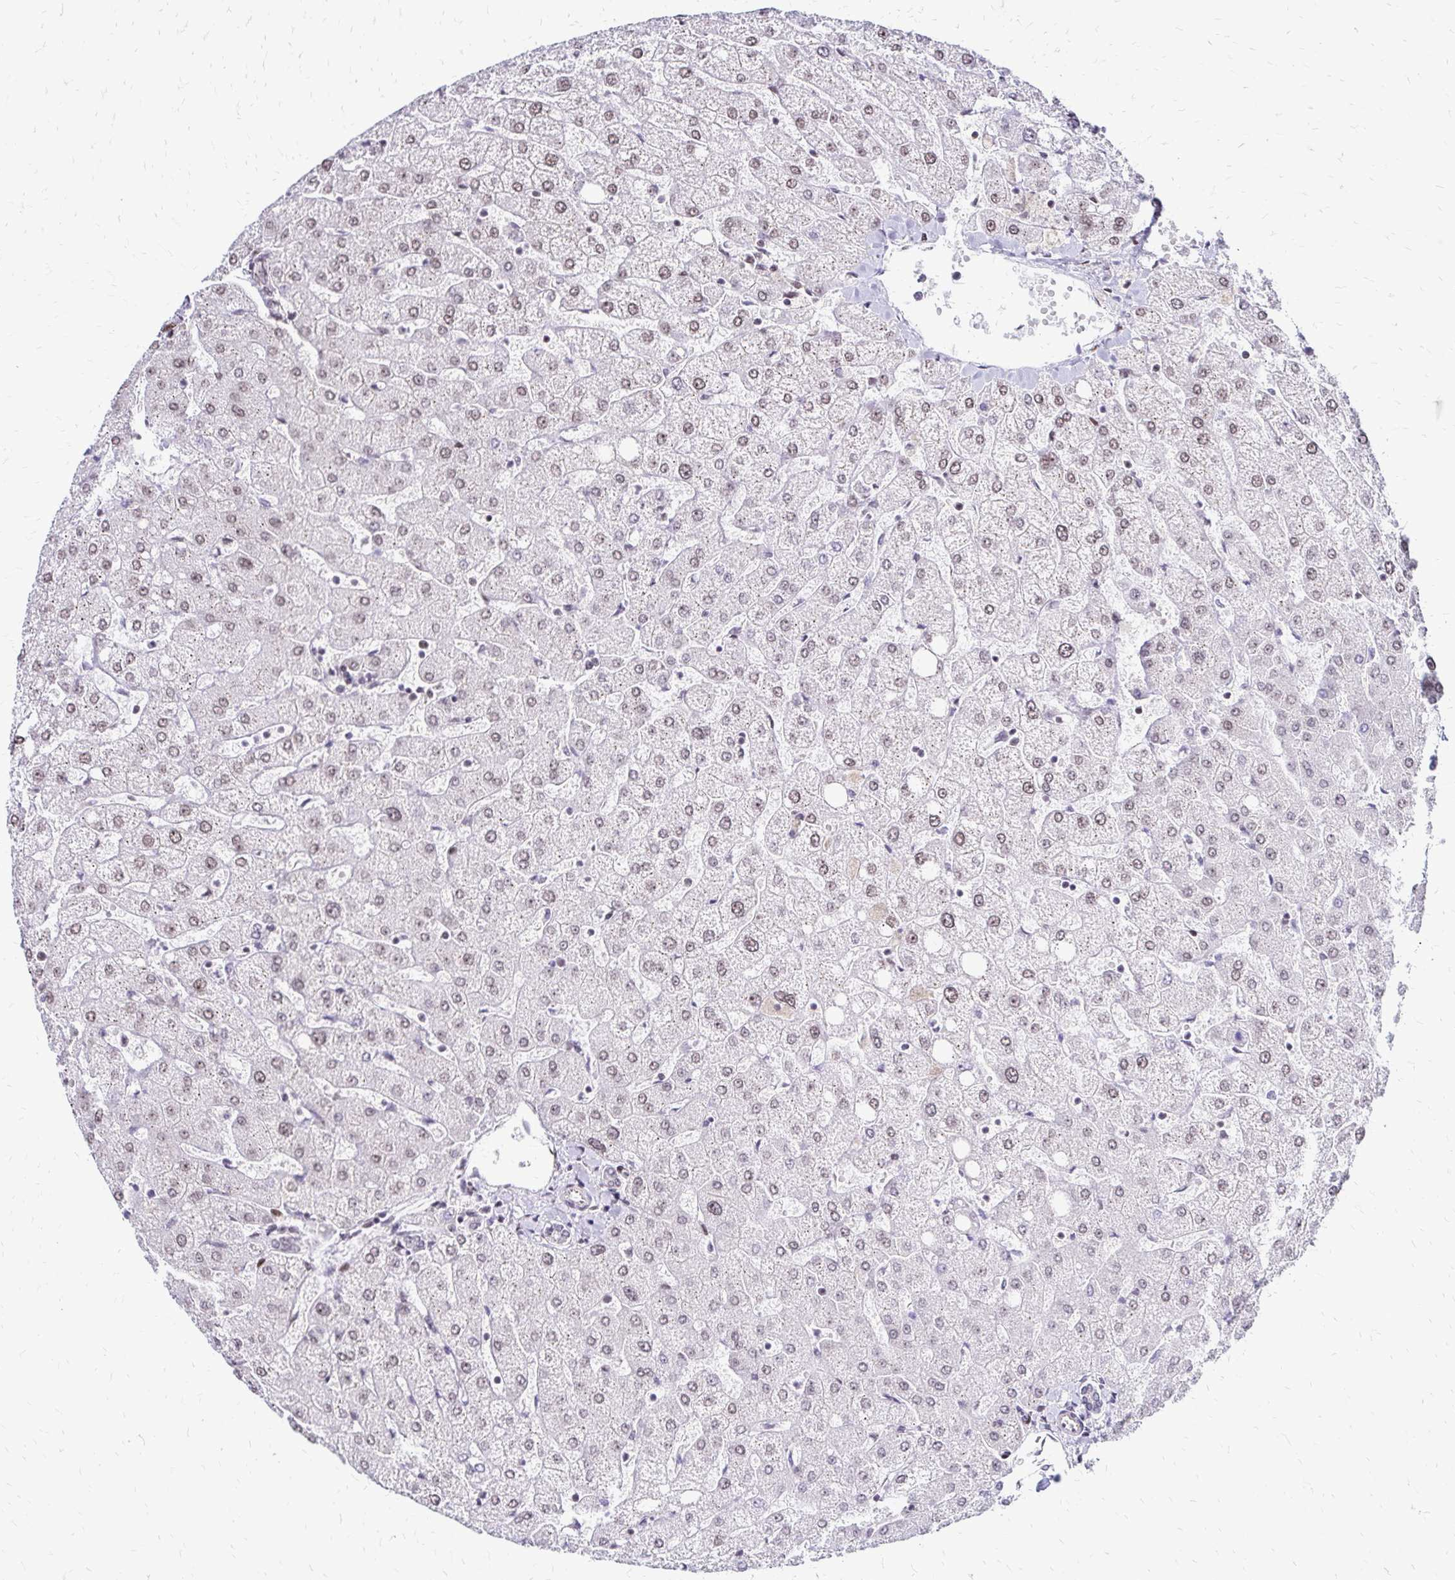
{"staining": {"intensity": "weak", "quantity": "25%-75%", "location": "nuclear"}, "tissue": "liver", "cell_type": "Cholangiocytes", "image_type": "normal", "snomed": [{"axis": "morphology", "description": "Normal tissue, NOS"}, {"axis": "topography", "description": "Liver"}], "caption": "Weak nuclear protein expression is identified in approximately 25%-75% of cholangiocytes in liver.", "gene": "TOB1", "patient": {"sex": "female", "age": 54}}